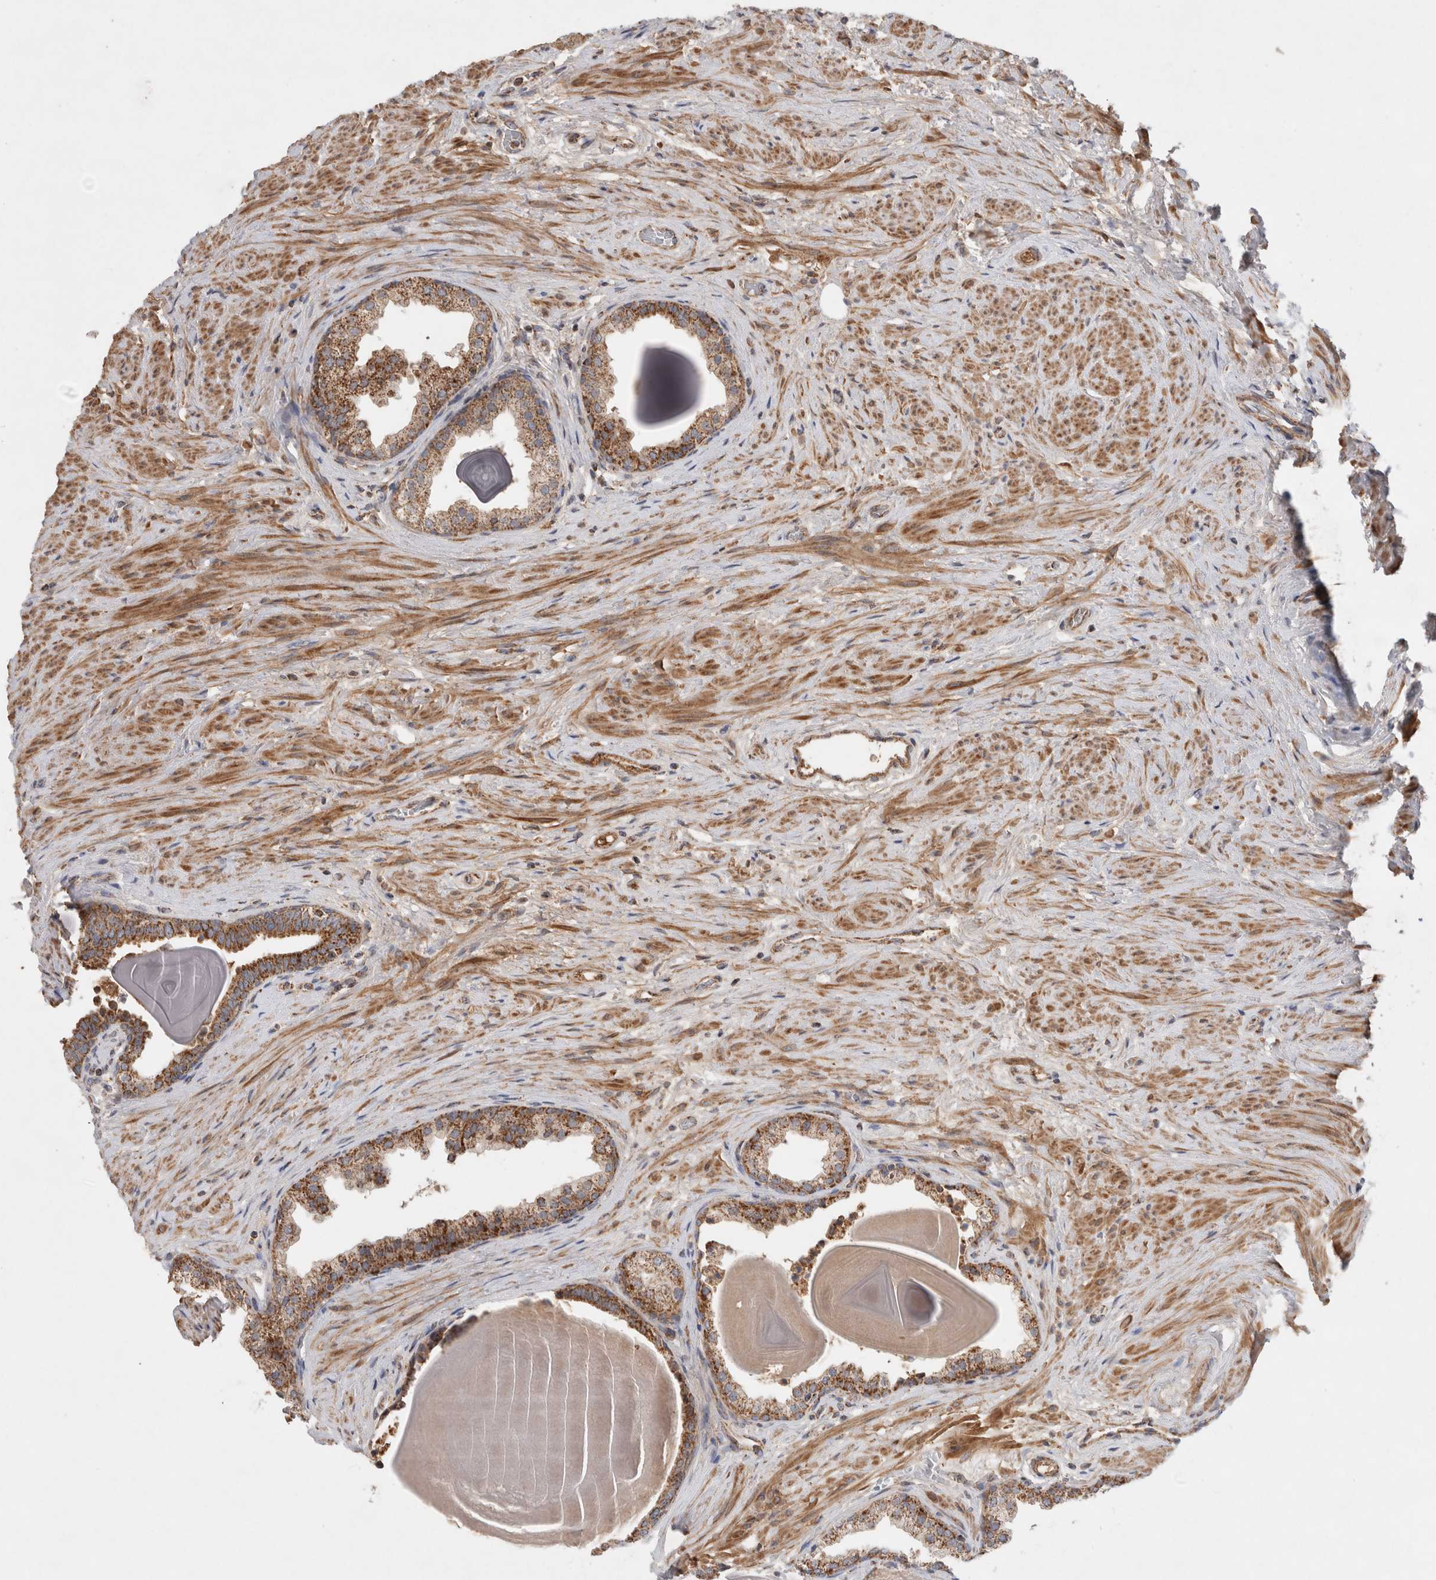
{"staining": {"intensity": "moderate", "quantity": ">75%", "location": "cytoplasmic/membranous"}, "tissue": "prostate", "cell_type": "Glandular cells", "image_type": "normal", "snomed": [{"axis": "morphology", "description": "Normal tissue, NOS"}, {"axis": "topography", "description": "Prostate"}], "caption": "Immunohistochemistry micrograph of unremarkable prostate: prostate stained using immunohistochemistry shows medium levels of moderate protein expression localized specifically in the cytoplasmic/membranous of glandular cells, appearing as a cytoplasmic/membranous brown color.", "gene": "MRPS28", "patient": {"sex": "male", "age": 48}}